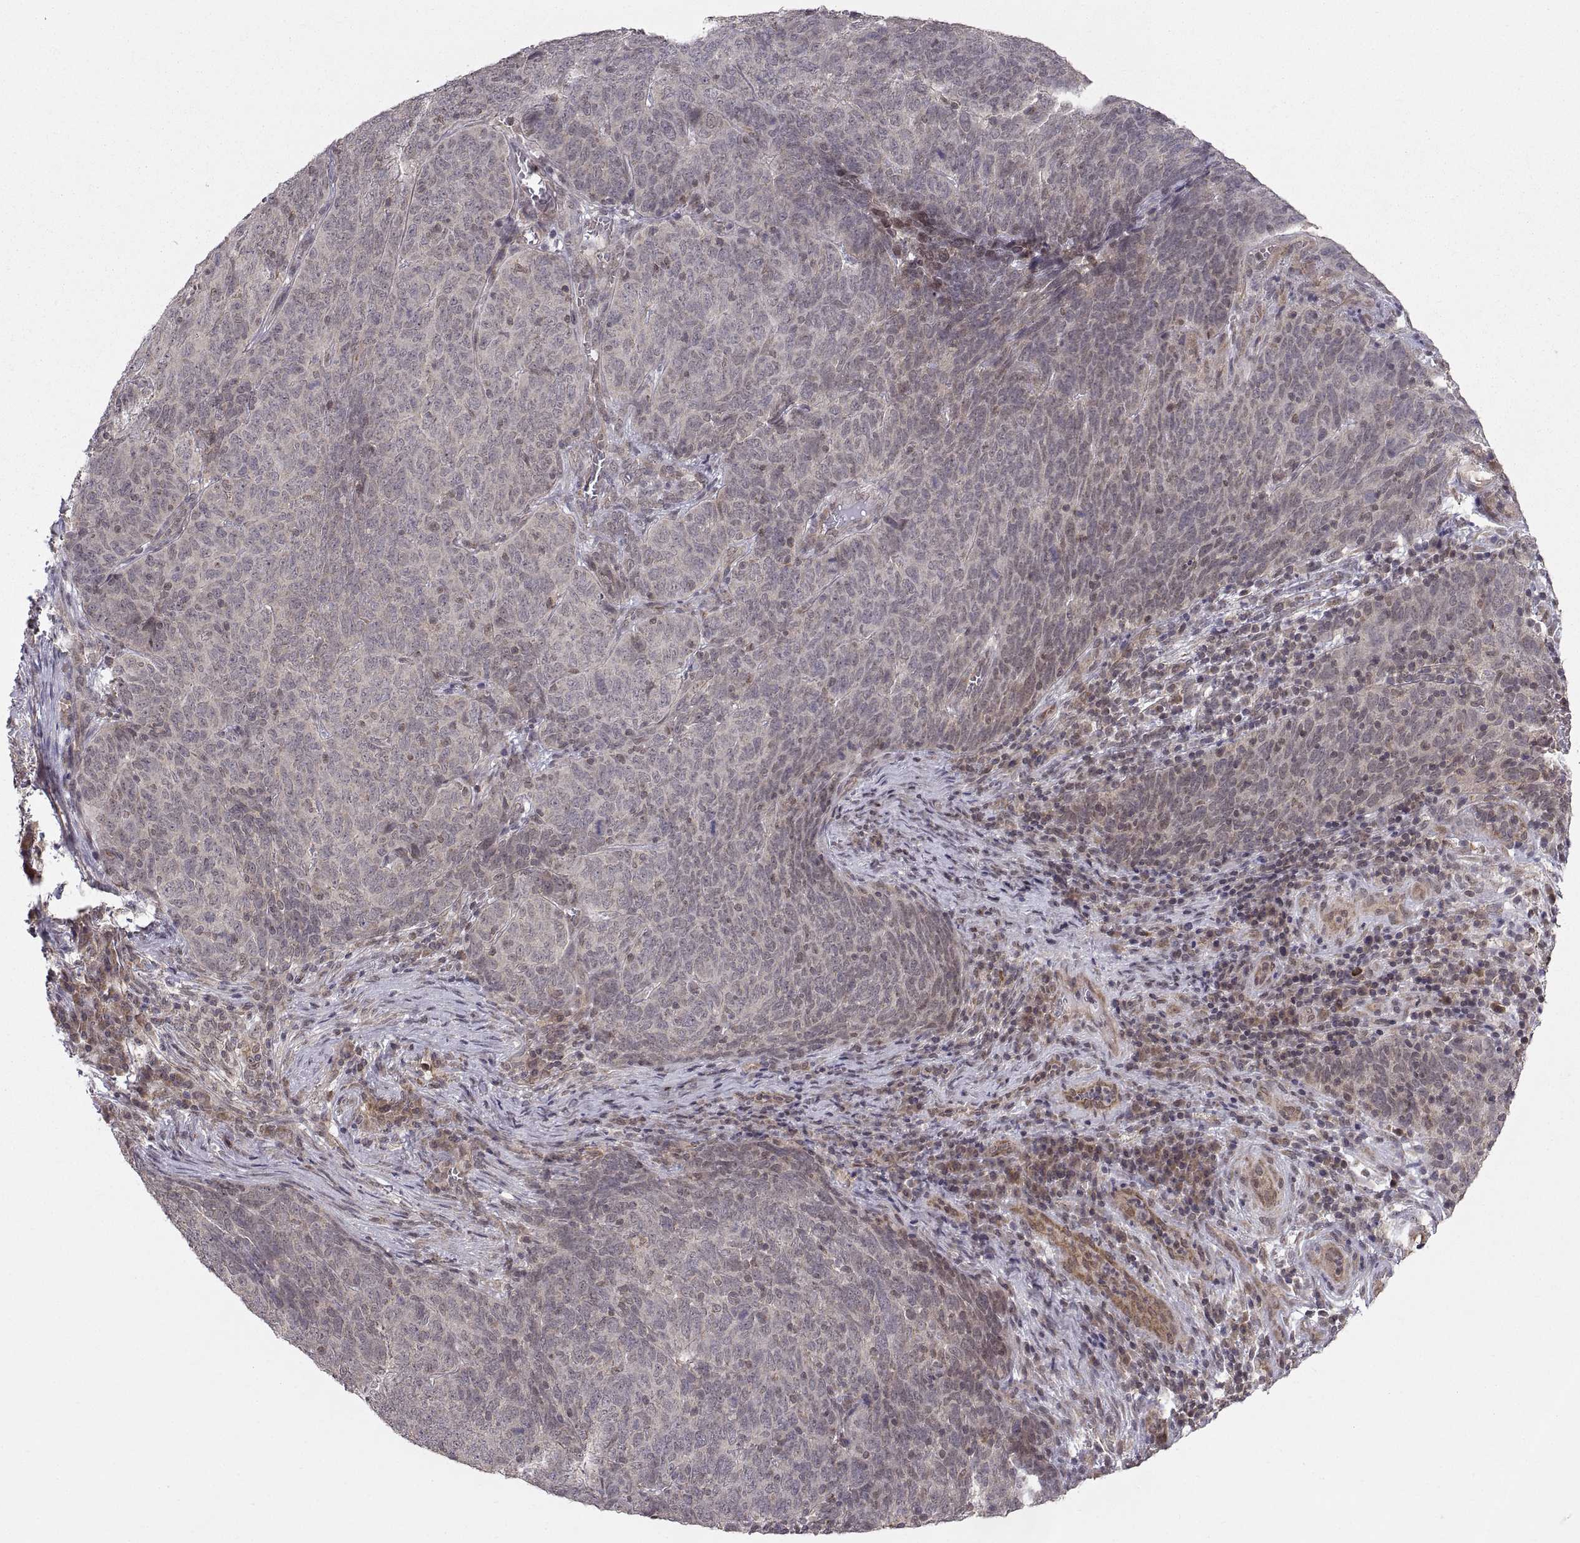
{"staining": {"intensity": "negative", "quantity": "none", "location": "none"}, "tissue": "skin cancer", "cell_type": "Tumor cells", "image_type": "cancer", "snomed": [{"axis": "morphology", "description": "Squamous cell carcinoma, NOS"}, {"axis": "topography", "description": "Skin"}, {"axis": "topography", "description": "Anal"}], "caption": "There is no significant expression in tumor cells of skin cancer (squamous cell carcinoma). (DAB immunohistochemistry, high magnification).", "gene": "ABL2", "patient": {"sex": "female", "age": 51}}